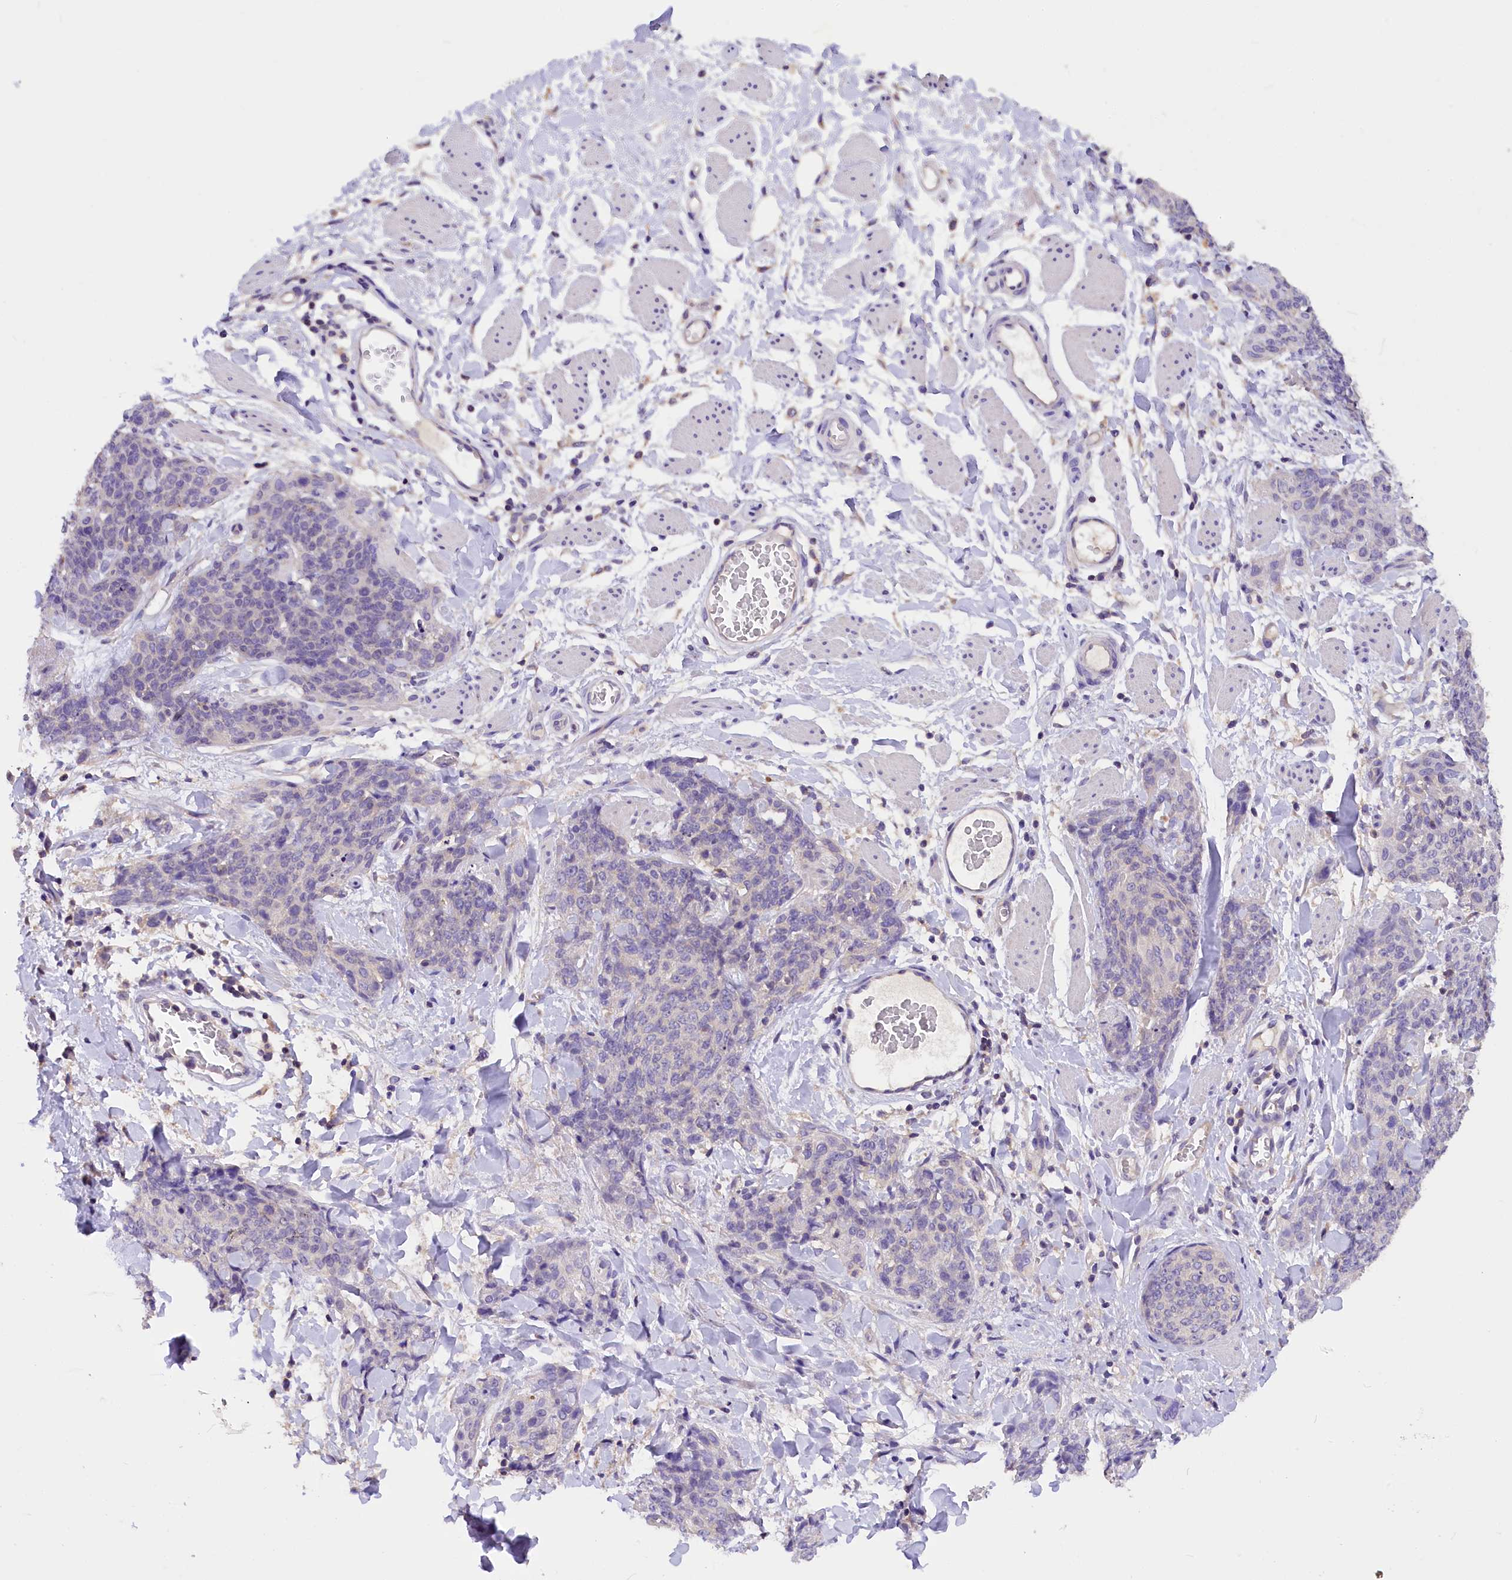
{"staining": {"intensity": "negative", "quantity": "none", "location": "none"}, "tissue": "skin cancer", "cell_type": "Tumor cells", "image_type": "cancer", "snomed": [{"axis": "morphology", "description": "Squamous cell carcinoma, NOS"}, {"axis": "topography", "description": "Skin"}, {"axis": "topography", "description": "Vulva"}], "caption": "The immunohistochemistry histopathology image has no significant staining in tumor cells of skin cancer (squamous cell carcinoma) tissue.", "gene": "AP3B2", "patient": {"sex": "female", "age": 85}}